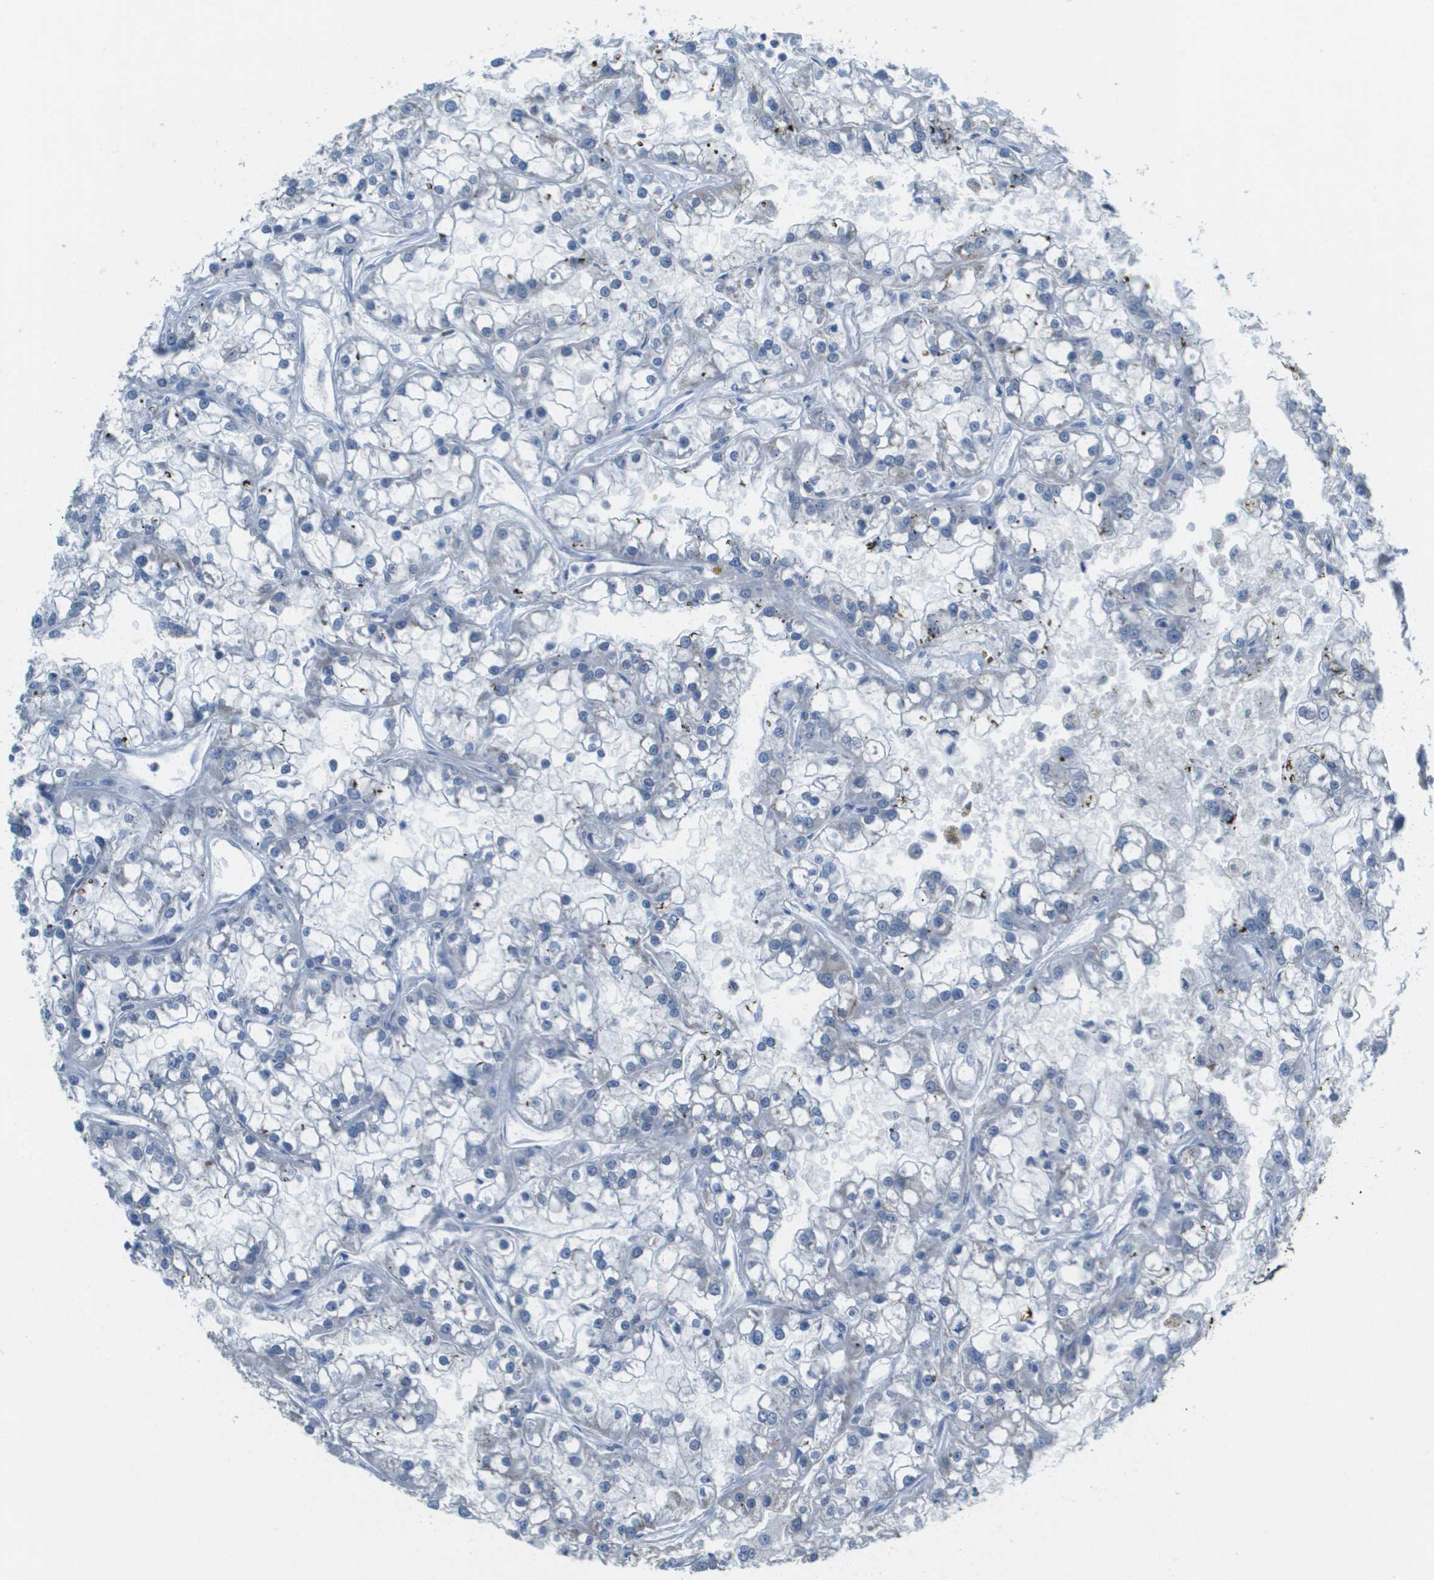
{"staining": {"intensity": "negative", "quantity": "none", "location": "none"}, "tissue": "renal cancer", "cell_type": "Tumor cells", "image_type": "cancer", "snomed": [{"axis": "morphology", "description": "Adenocarcinoma, NOS"}, {"axis": "topography", "description": "Kidney"}], "caption": "An image of renal cancer stained for a protein demonstrates no brown staining in tumor cells. (Immunohistochemistry (ihc), brightfield microscopy, high magnification).", "gene": "PTGDR2", "patient": {"sex": "female", "age": 52}}